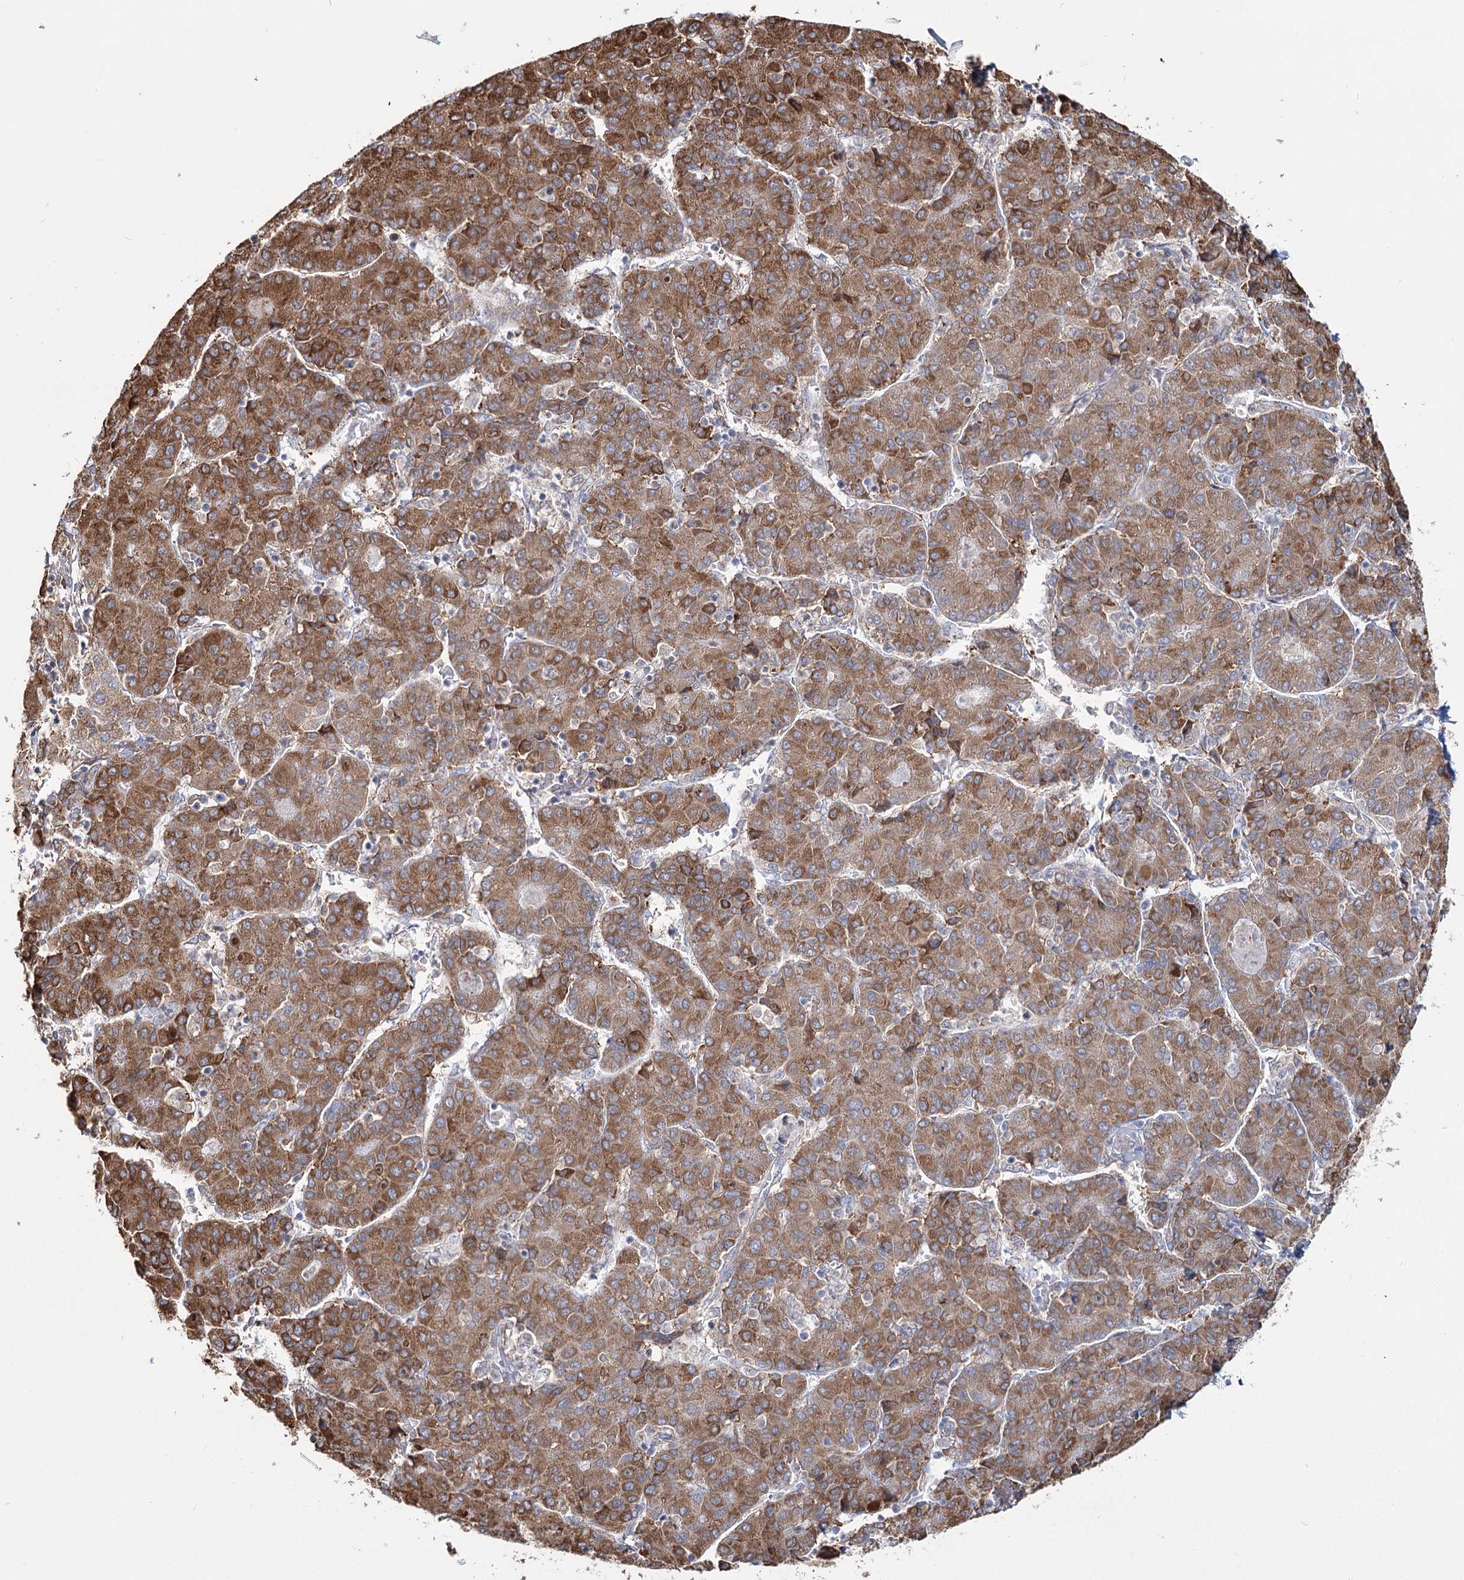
{"staining": {"intensity": "moderate", "quantity": ">75%", "location": "cytoplasmic/membranous"}, "tissue": "liver cancer", "cell_type": "Tumor cells", "image_type": "cancer", "snomed": [{"axis": "morphology", "description": "Carcinoma, Hepatocellular, NOS"}, {"axis": "topography", "description": "Liver"}], "caption": "Protein staining shows moderate cytoplasmic/membranous expression in about >75% of tumor cells in hepatocellular carcinoma (liver). (DAB (3,3'-diaminobenzidine) IHC with brightfield microscopy, high magnification).", "gene": "ZCCHC9", "patient": {"sex": "male", "age": 65}}